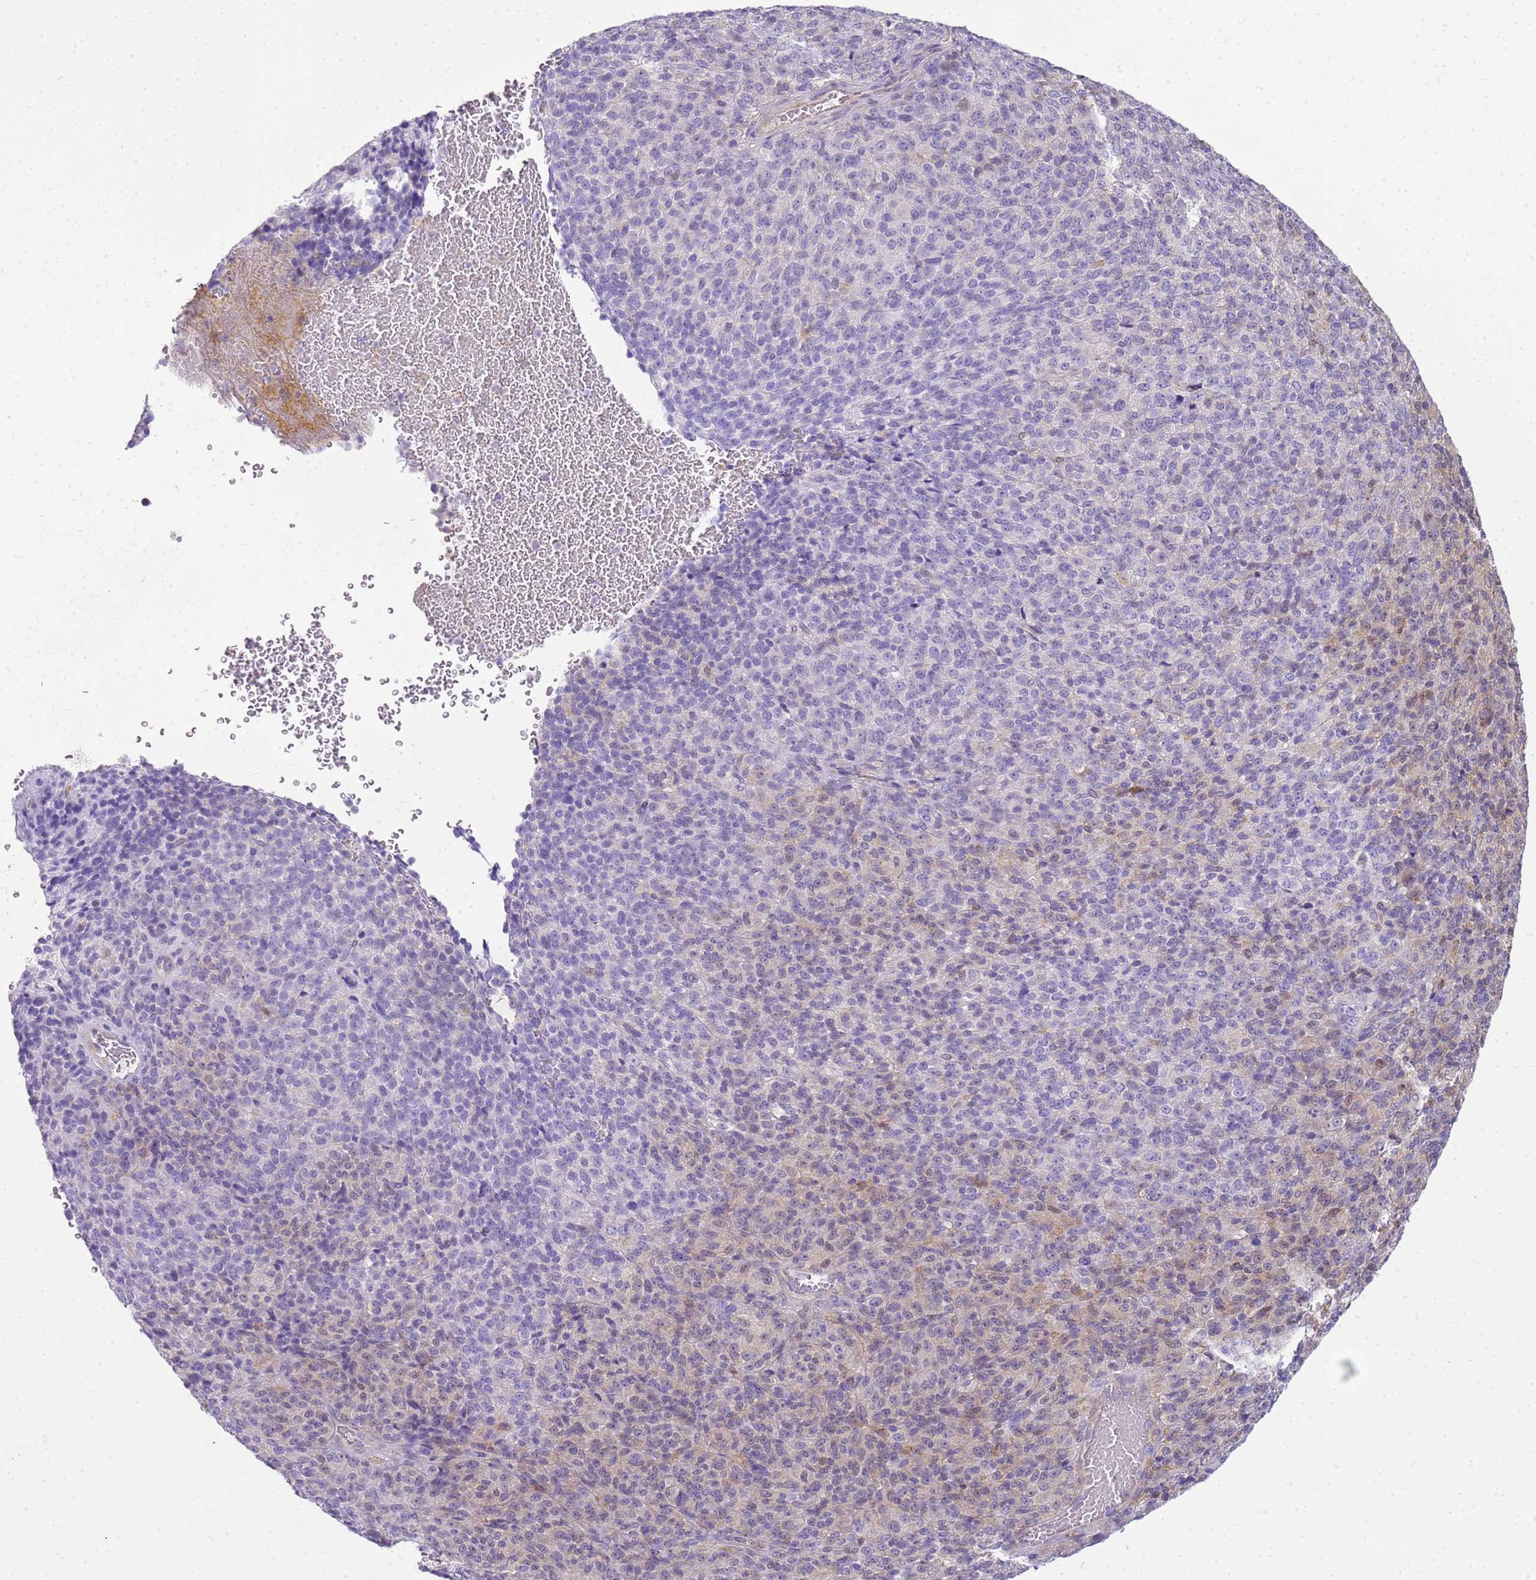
{"staining": {"intensity": "weak", "quantity": "<25%", "location": "cytoplasmic/membranous"}, "tissue": "melanoma", "cell_type": "Tumor cells", "image_type": "cancer", "snomed": [{"axis": "morphology", "description": "Malignant melanoma, Metastatic site"}, {"axis": "topography", "description": "Brain"}], "caption": "Tumor cells are negative for protein expression in human malignant melanoma (metastatic site).", "gene": "SULT1E1", "patient": {"sex": "female", "age": 56}}